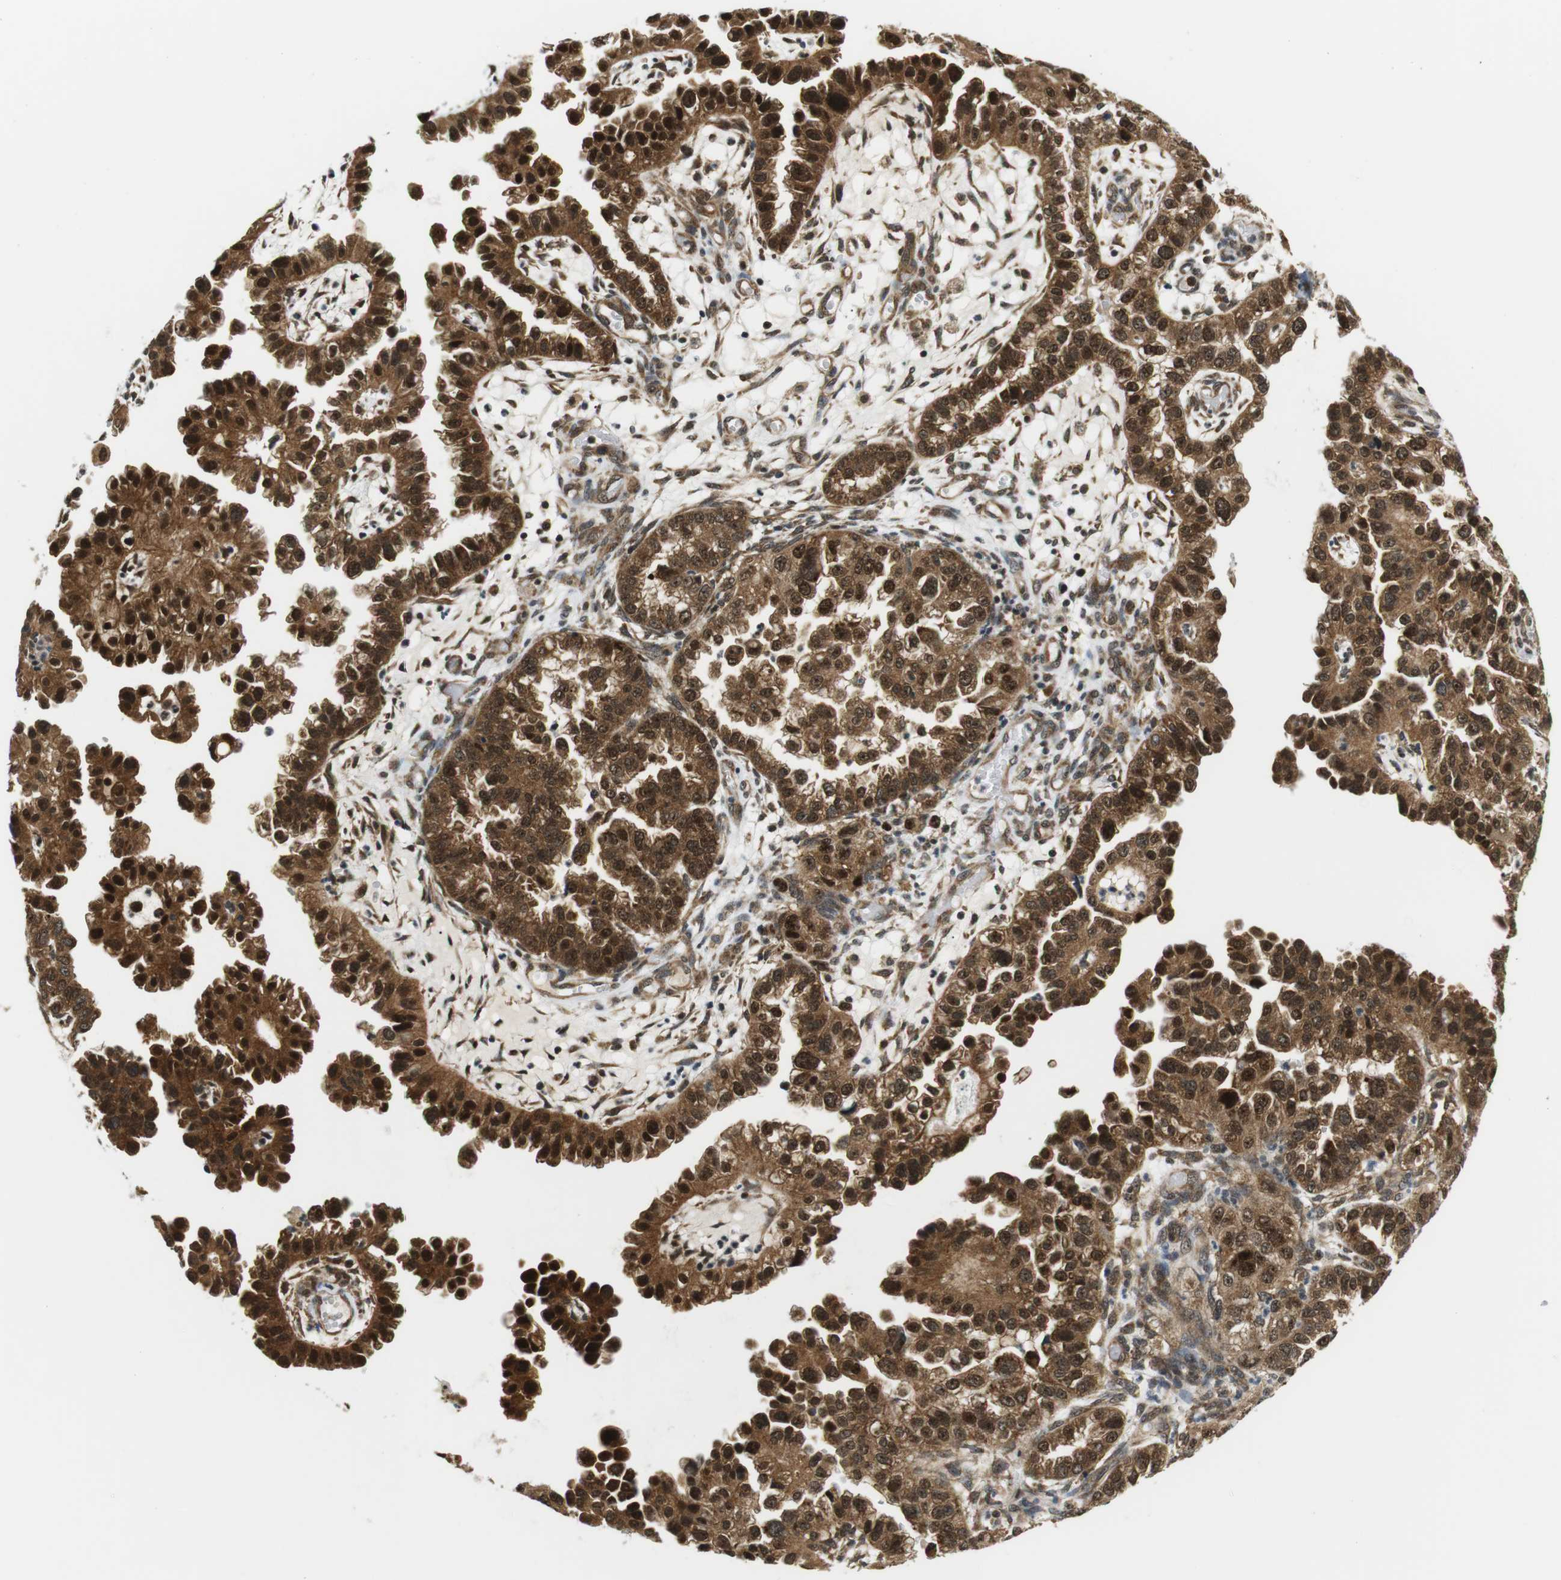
{"staining": {"intensity": "strong", "quantity": ">75%", "location": "cytoplasmic/membranous,nuclear"}, "tissue": "endometrial cancer", "cell_type": "Tumor cells", "image_type": "cancer", "snomed": [{"axis": "morphology", "description": "Adenocarcinoma, NOS"}, {"axis": "topography", "description": "Endometrium"}], "caption": "Adenocarcinoma (endometrial) stained with a protein marker demonstrates strong staining in tumor cells.", "gene": "CSNK2B", "patient": {"sex": "female", "age": 85}}